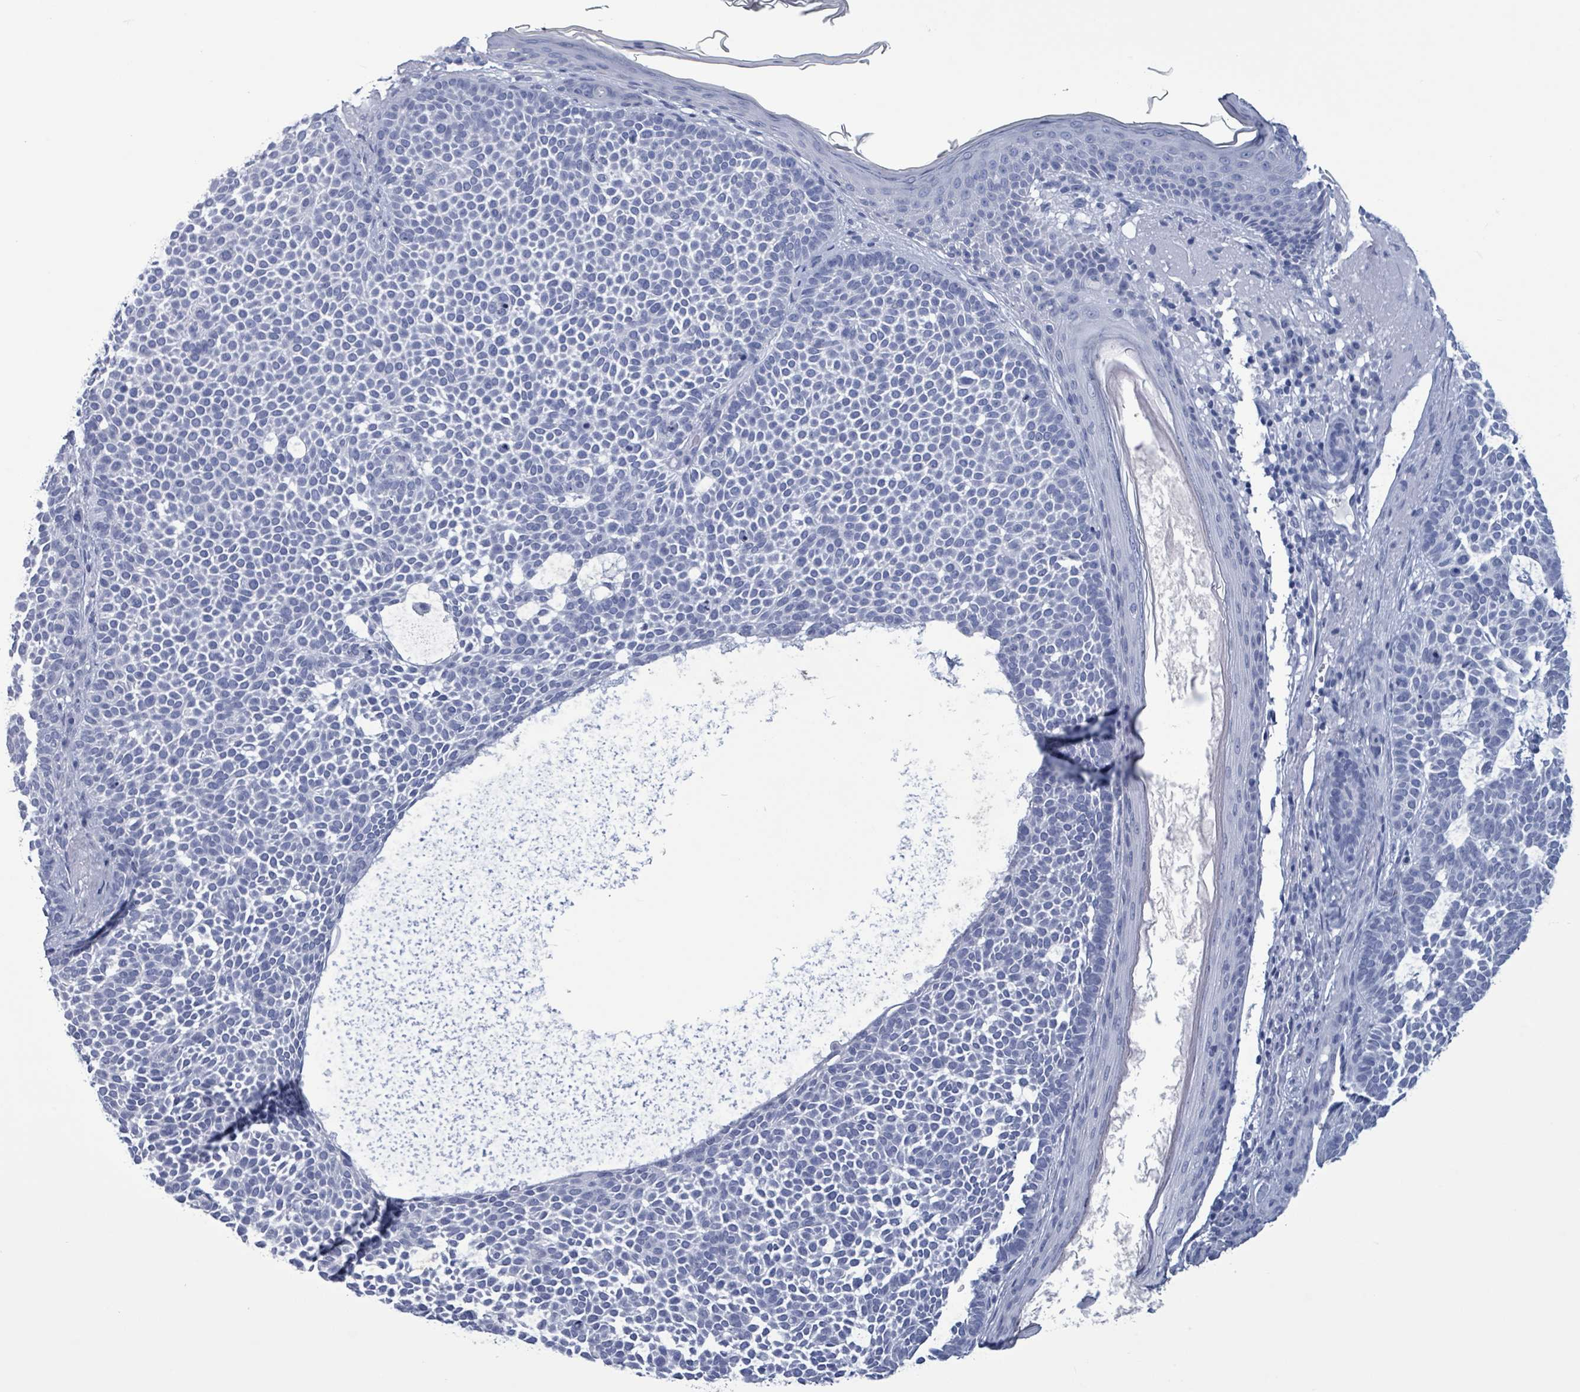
{"staining": {"intensity": "negative", "quantity": "none", "location": "none"}, "tissue": "skin cancer", "cell_type": "Tumor cells", "image_type": "cancer", "snomed": [{"axis": "morphology", "description": "Basal cell carcinoma"}, {"axis": "topography", "description": "Skin"}], "caption": "Human skin basal cell carcinoma stained for a protein using immunohistochemistry exhibits no expression in tumor cells.", "gene": "NKX2-1", "patient": {"sex": "female", "age": 77}}